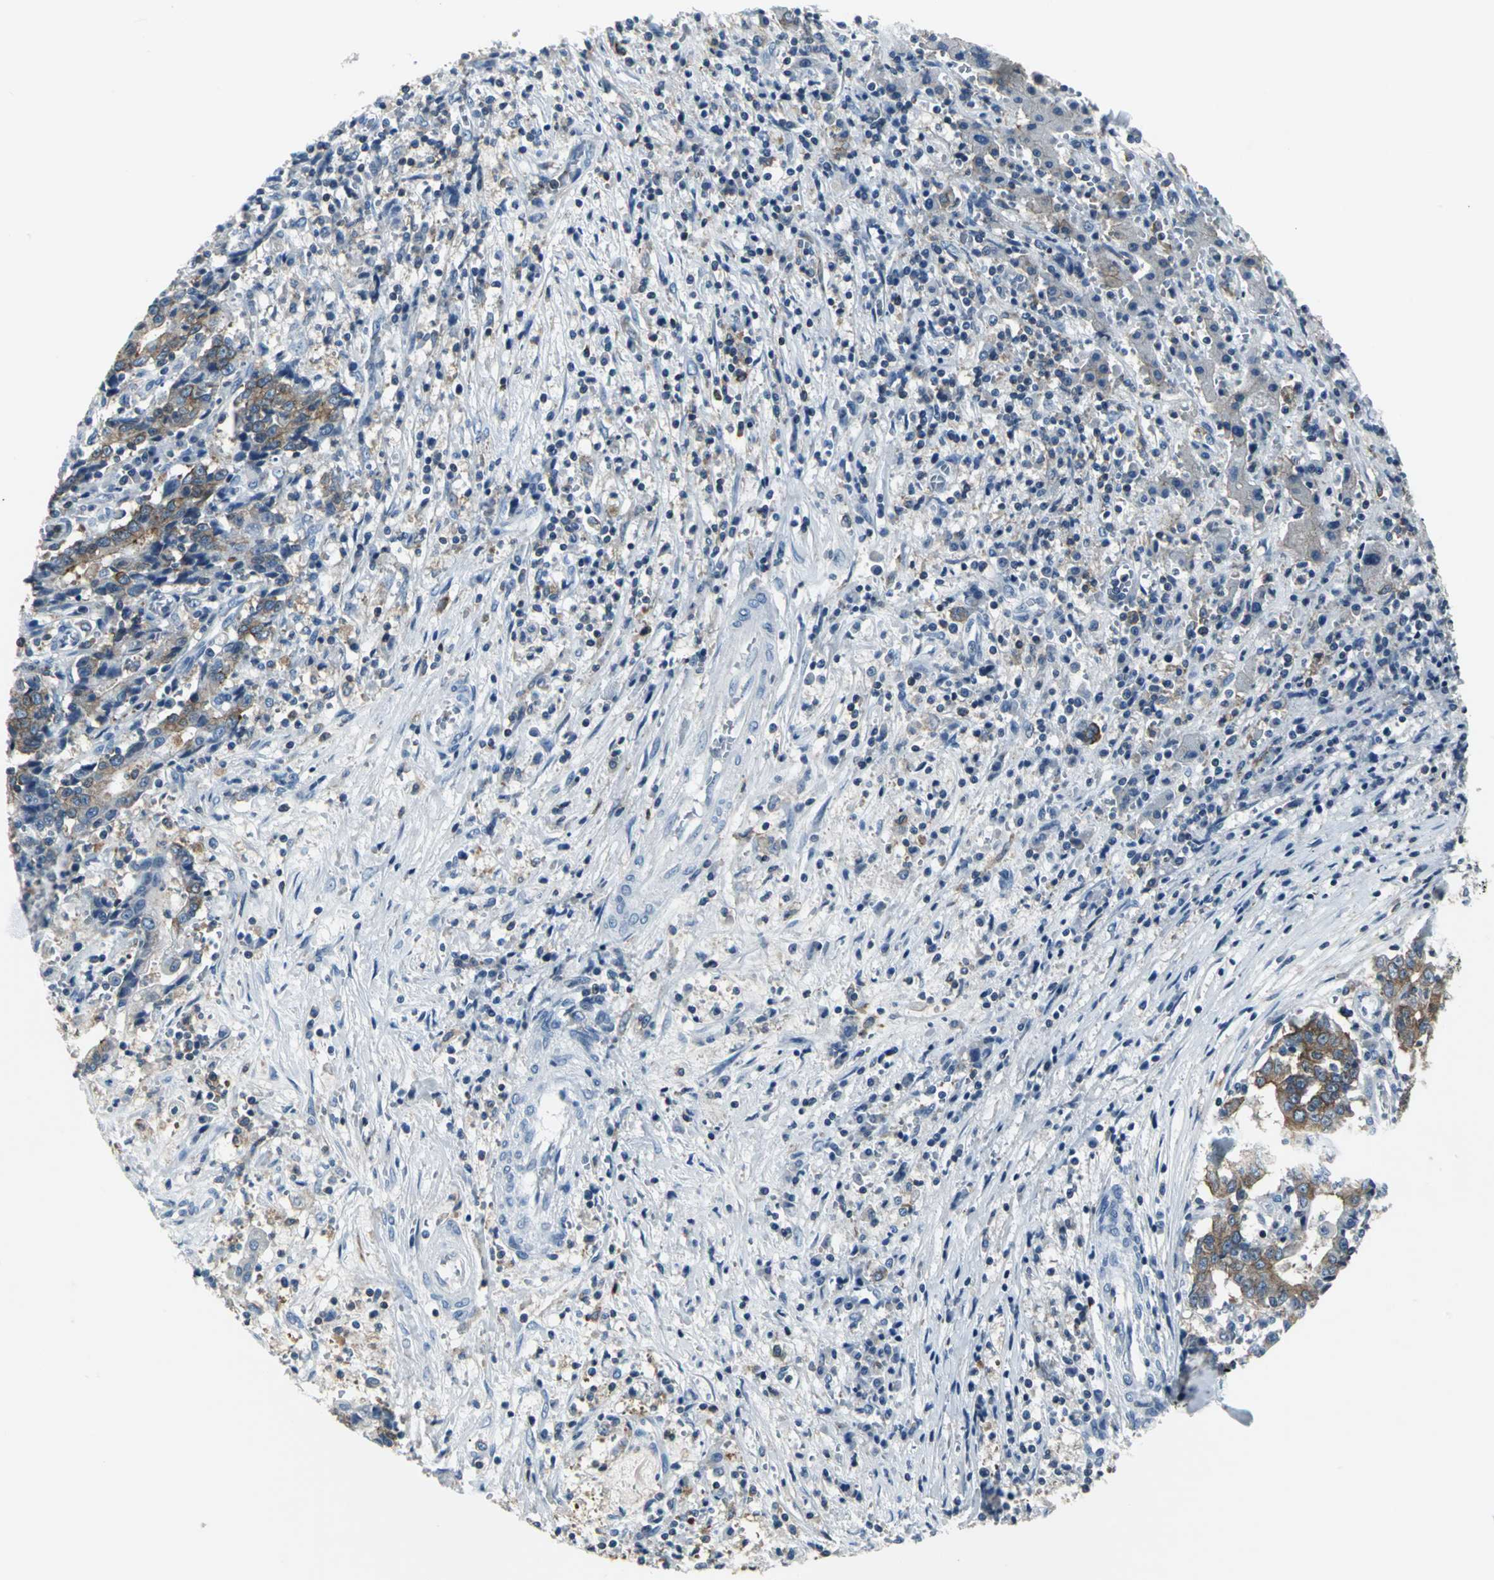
{"staining": {"intensity": "moderate", "quantity": ">75%", "location": "cytoplasmic/membranous"}, "tissue": "liver cancer", "cell_type": "Tumor cells", "image_type": "cancer", "snomed": [{"axis": "morphology", "description": "Cholangiocarcinoma"}, {"axis": "topography", "description": "Liver"}], "caption": "Immunohistochemical staining of liver cancer (cholangiocarcinoma) reveals moderate cytoplasmic/membranous protein expression in about >75% of tumor cells. The staining was performed using DAB (3,3'-diaminobenzidine) to visualize the protein expression in brown, while the nuclei were stained in blue with hematoxylin (Magnification: 20x).", "gene": "IQGAP2", "patient": {"sex": "male", "age": 57}}